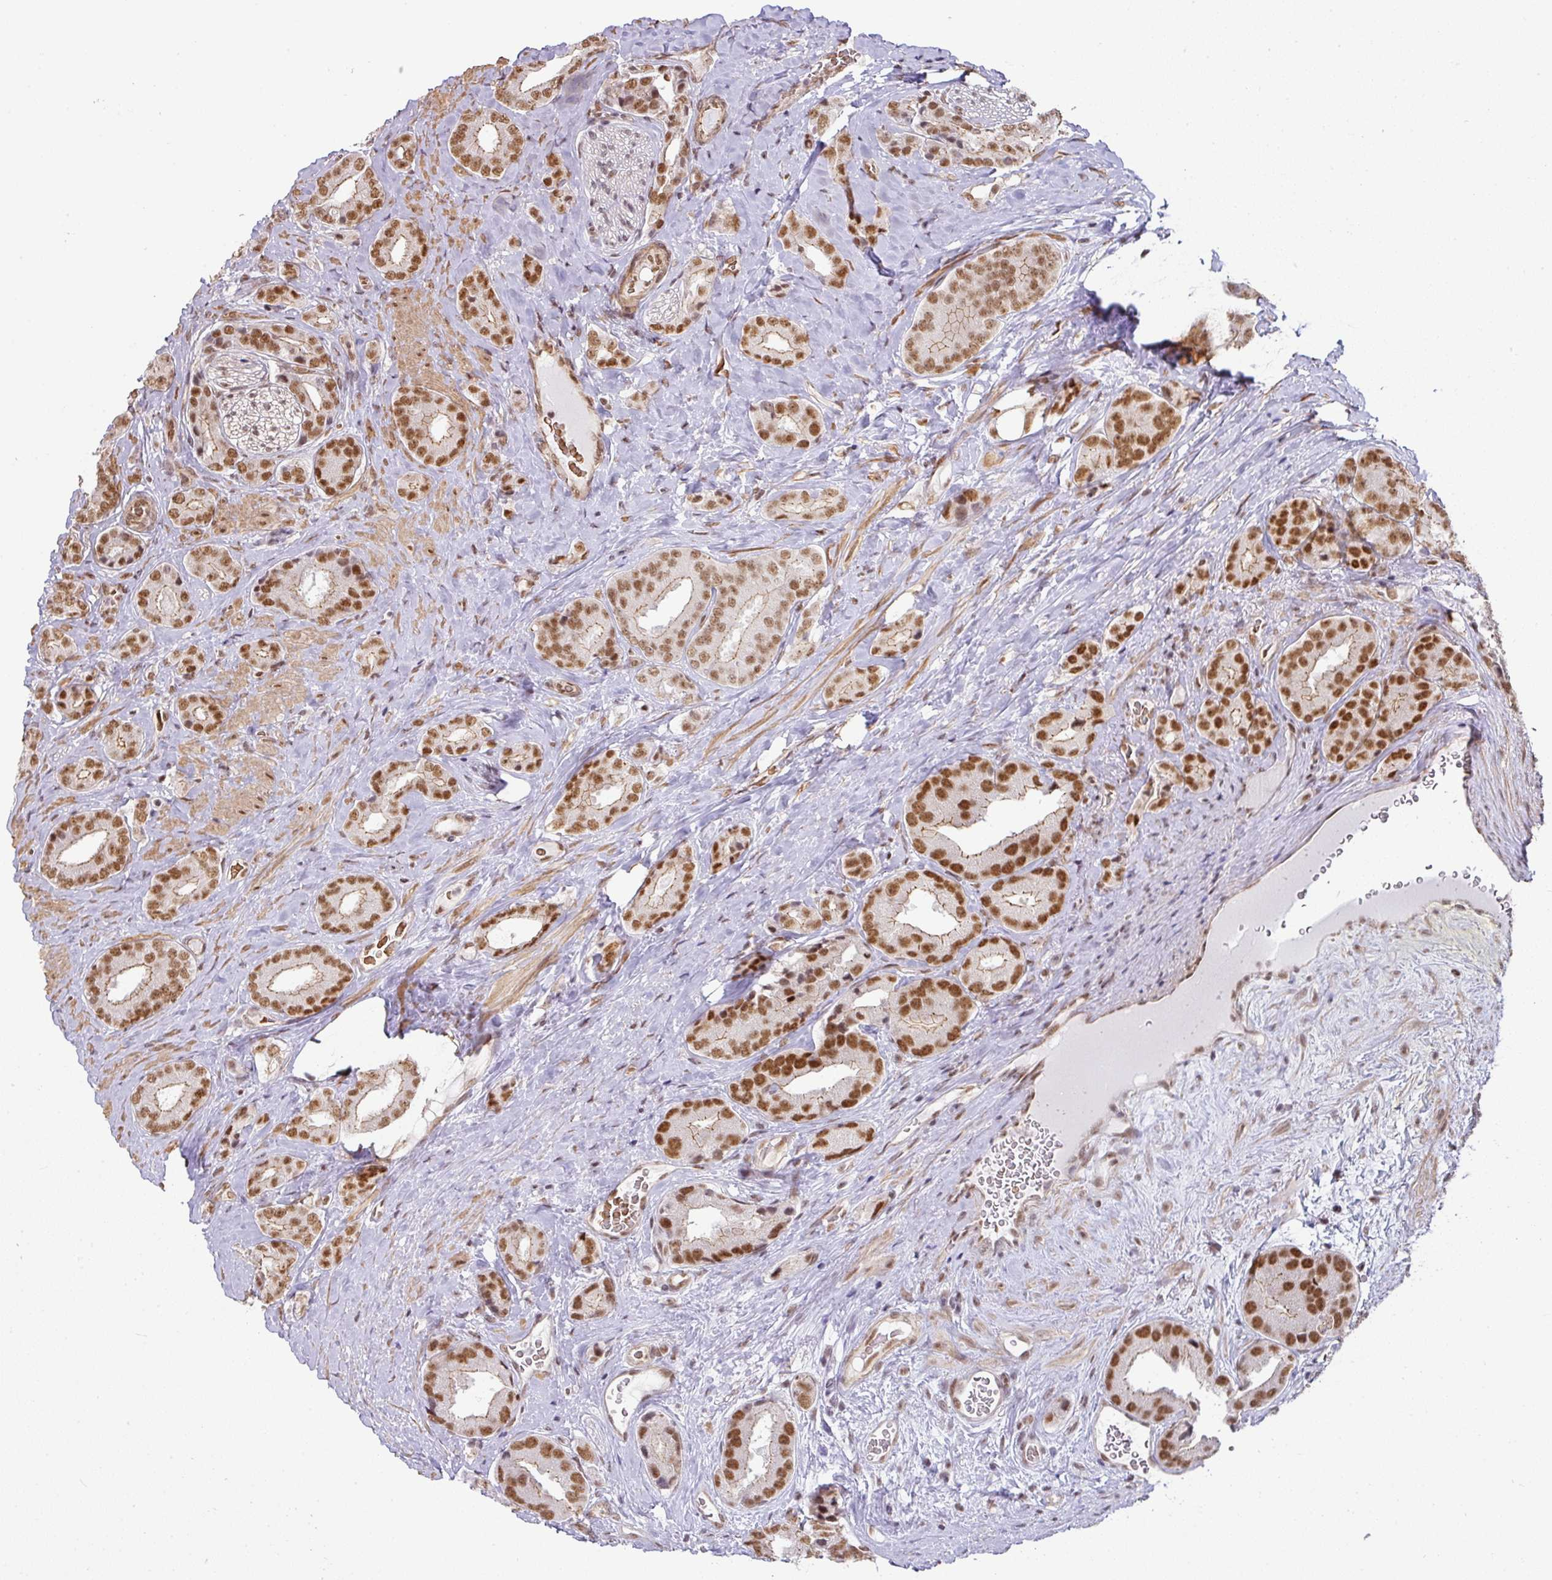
{"staining": {"intensity": "moderate", "quantity": ">75%", "location": "nuclear"}, "tissue": "prostate cancer", "cell_type": "Tumor cells", "image_type": "cancer", "snomed": [{"axis": "morphology", "description": "Adenocarcinoma, High grade"}, {"axis": "topography", "description": "Prostate"}], "caption": "Brown immunohistochemical staining in prostate cancer (adenocarcinoma (high-grade)) exhibits moderate nuclear positivity in approximately >75% of tumor cells.", "gene": "NCOA5", "patient": {"sex": "male", "age": 63}}